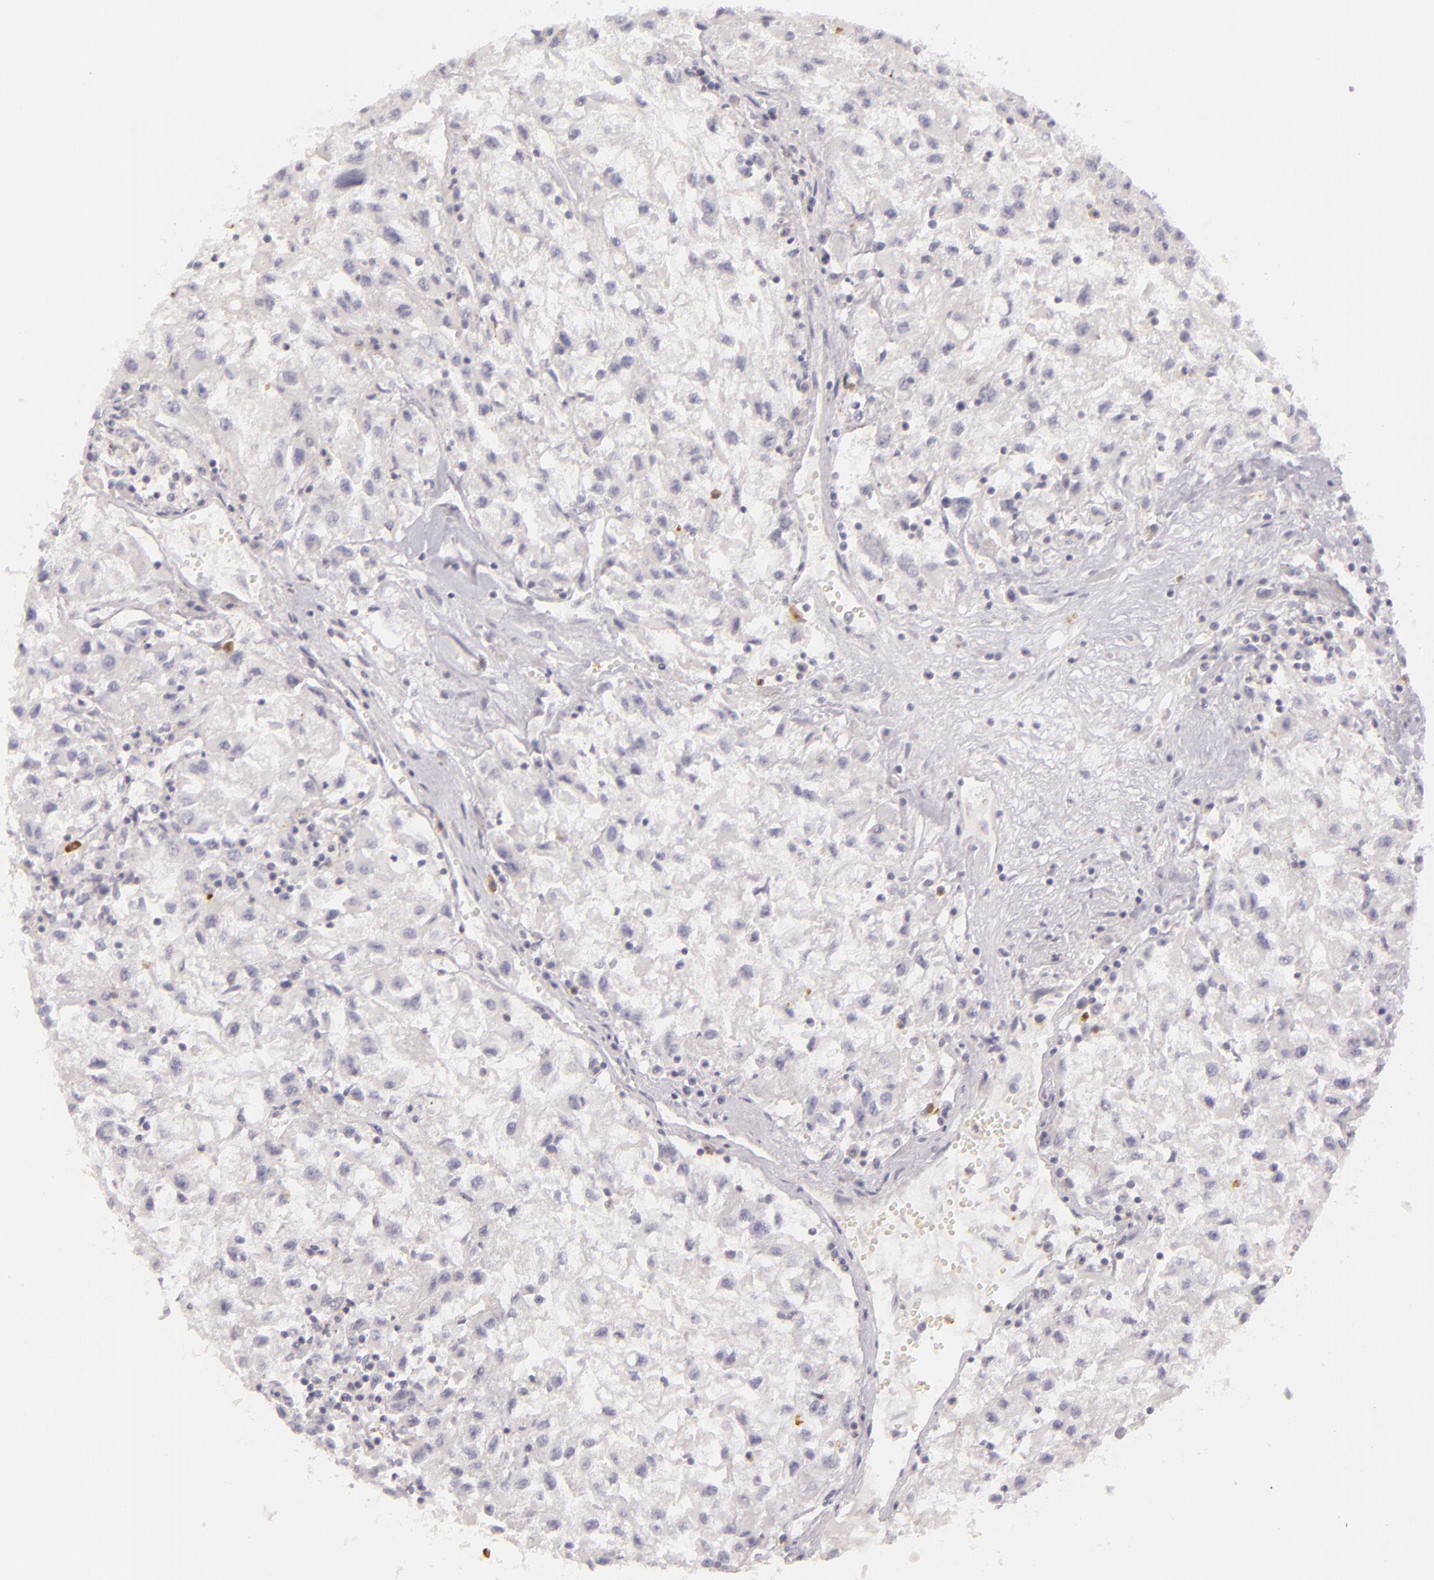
{"staining": {"intensity": "negative", "quantity": "none", "location": "none"}, "tissue": "renal cancer", "cell_type": "Tumor cells", "image_type": "cancer", "snomed": [{"axis": "morphology", "description": "Adenocarcinoma, NOS"}, {"axis": "topography", "description": "Kidney"}], "caption": "This is an immunohistochemistry (IHC) photomicrograph of adenocarcinoma (renal). There is no expression in tumor cells.", "gene": "FAM181A", "patient": {"sex": "male", "age": 59}}